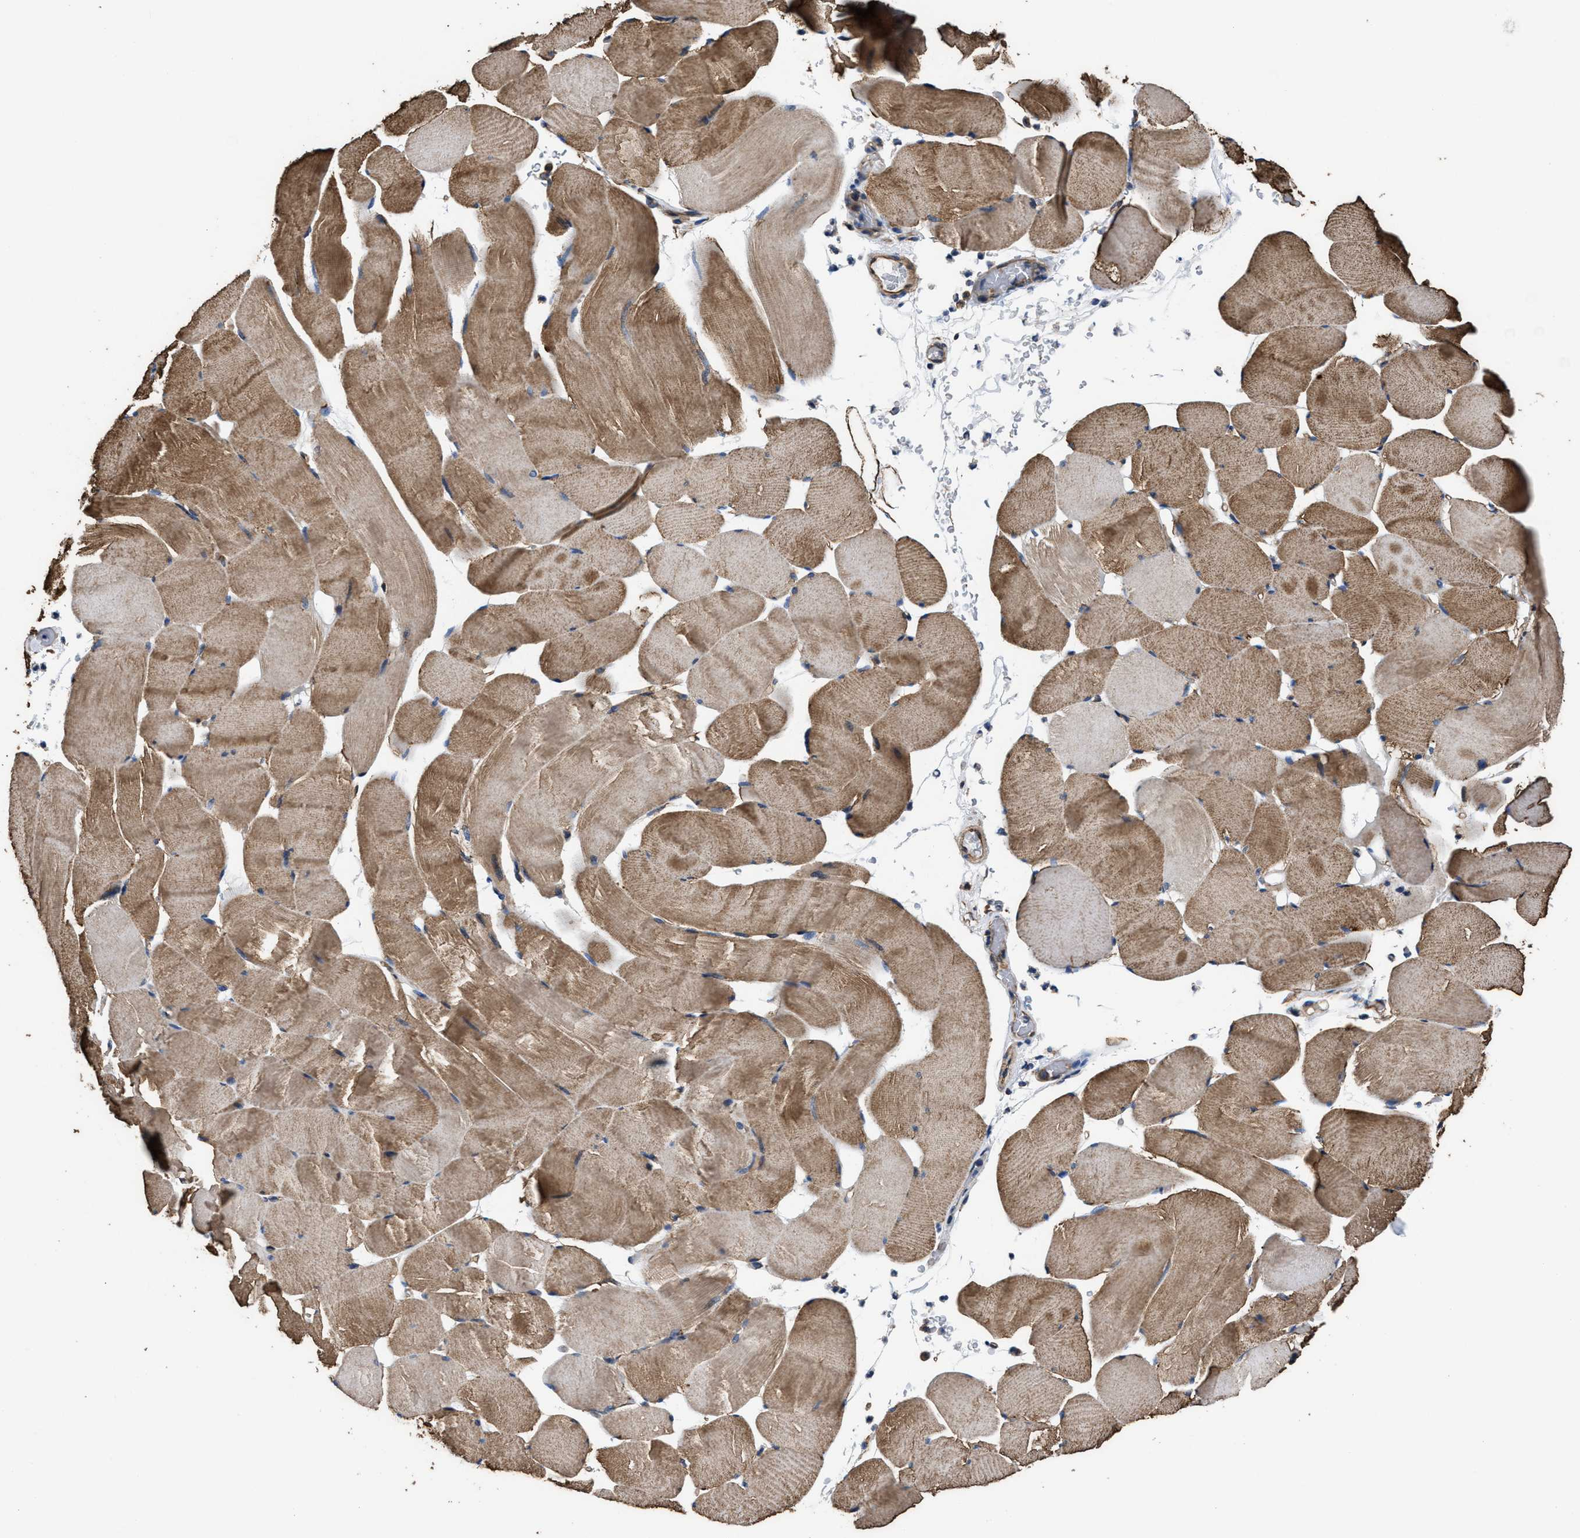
{"staining": {"intensity": "moderate", "quantity": ">75%", "location": "cytoplasmic/membranous"}, "tissue": "skeletal muscle", "cell_type": "Myocytes", "image_type": "normal", "snomed": [{"axis": "morphology", "description": "Normal tissue, NOS"}, {"axis": "topography", "description": "Skeletal muscle"}], "caption": "Skeletal muscle was stained to show a protein in brown. There is medium levels of moderate cytoplasmic/membranous positivity in about >75% of myocytes. (IHC, brightfield microscopy, high magnification).", "gene": "PPP1R9B", "patient": {"sex": "male", "age": 62}}